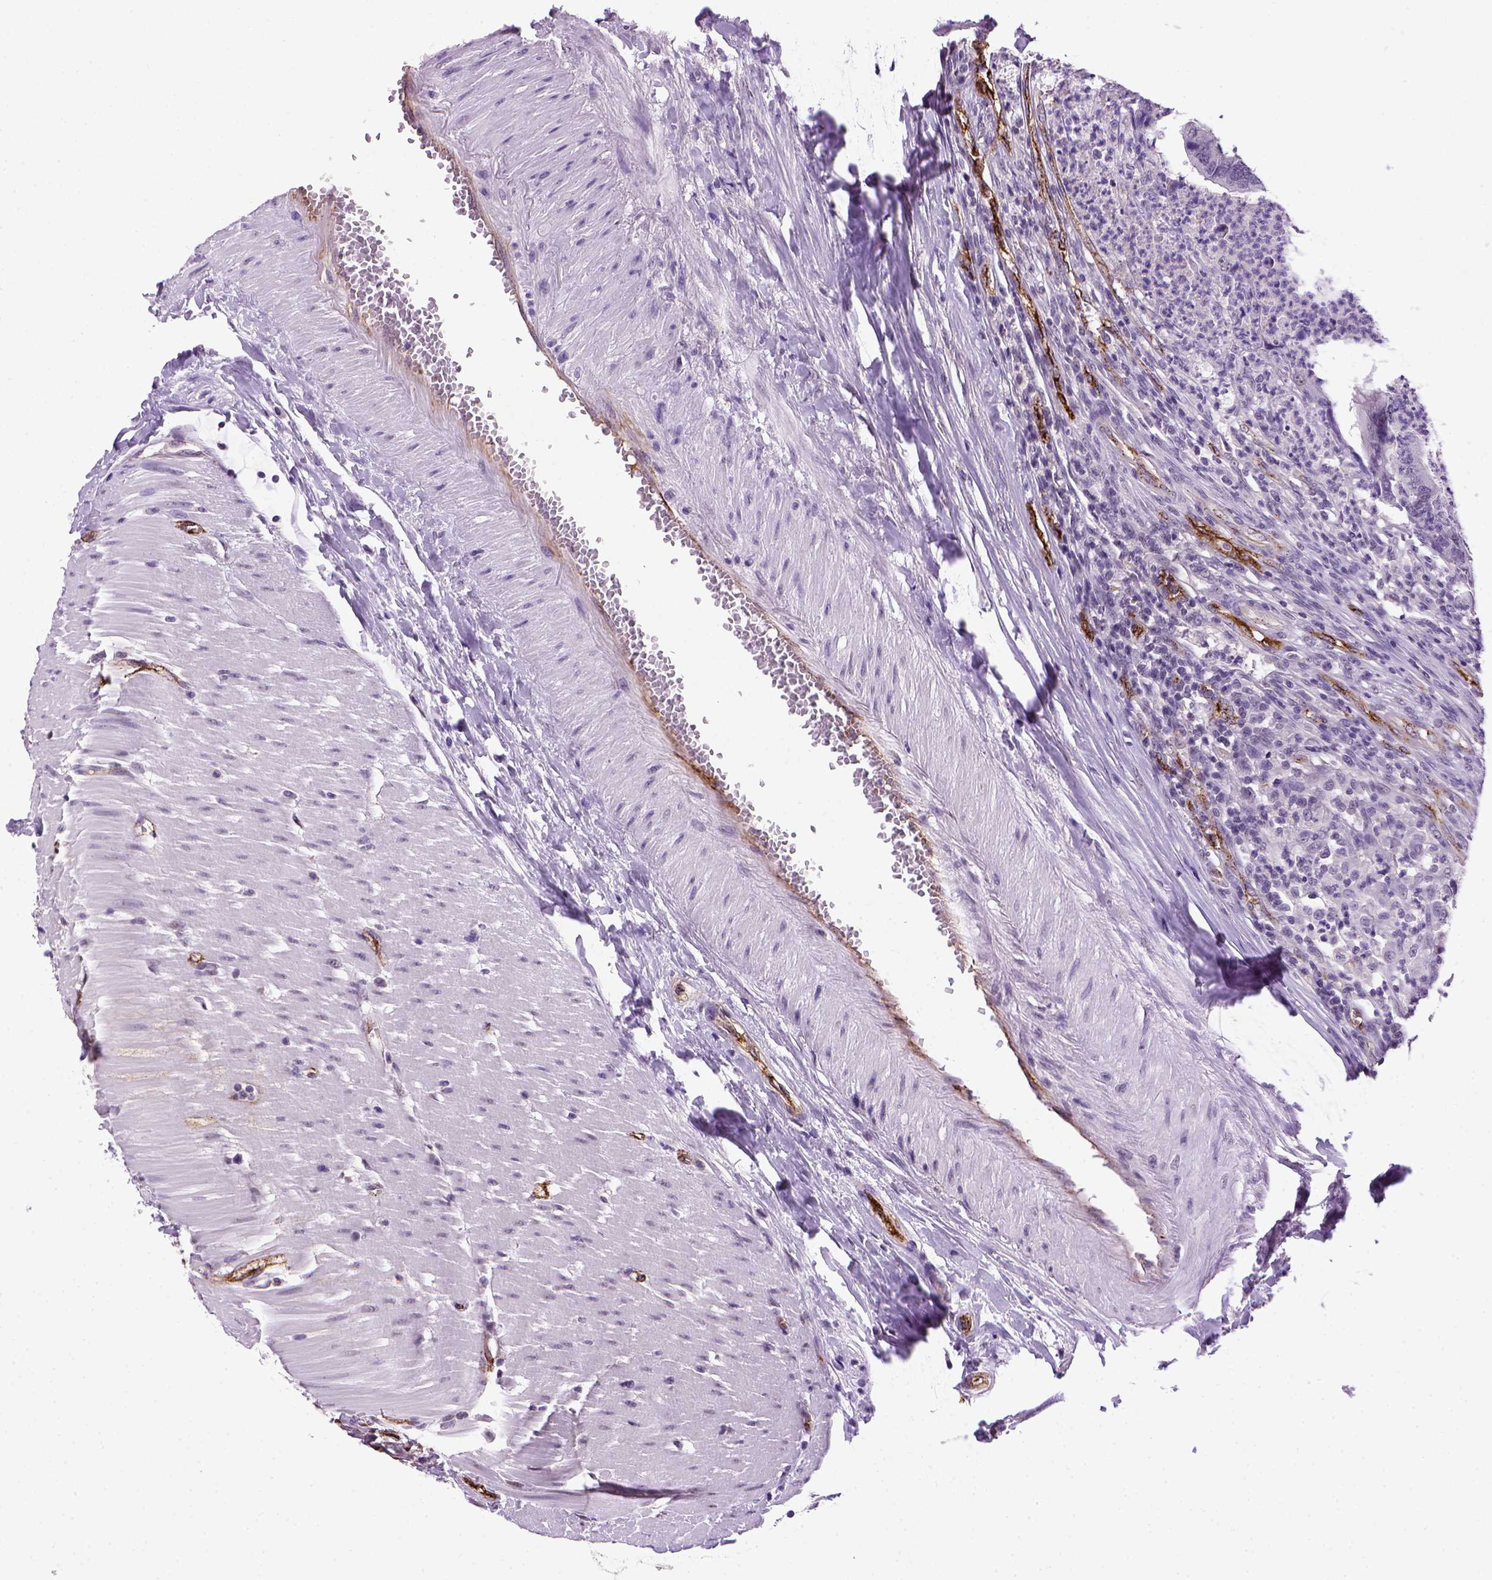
{"staining": {"intensity": "negative", "quantity": "none", "location": "none"}, "tissue": "colorectal cancer", "cell_type": "Tumor cells", "image_type": "cancer", "snomed": [{"axis": "morphology", "description": "Adenocarcinoma, NOS"}, {"axis": "topography", "description": "Colon"}], "caption": "There is no significant staining in tumor cells of colorectal cancer.", "gene": "VWF", "patient": {"sex": "female", "age": 67}}